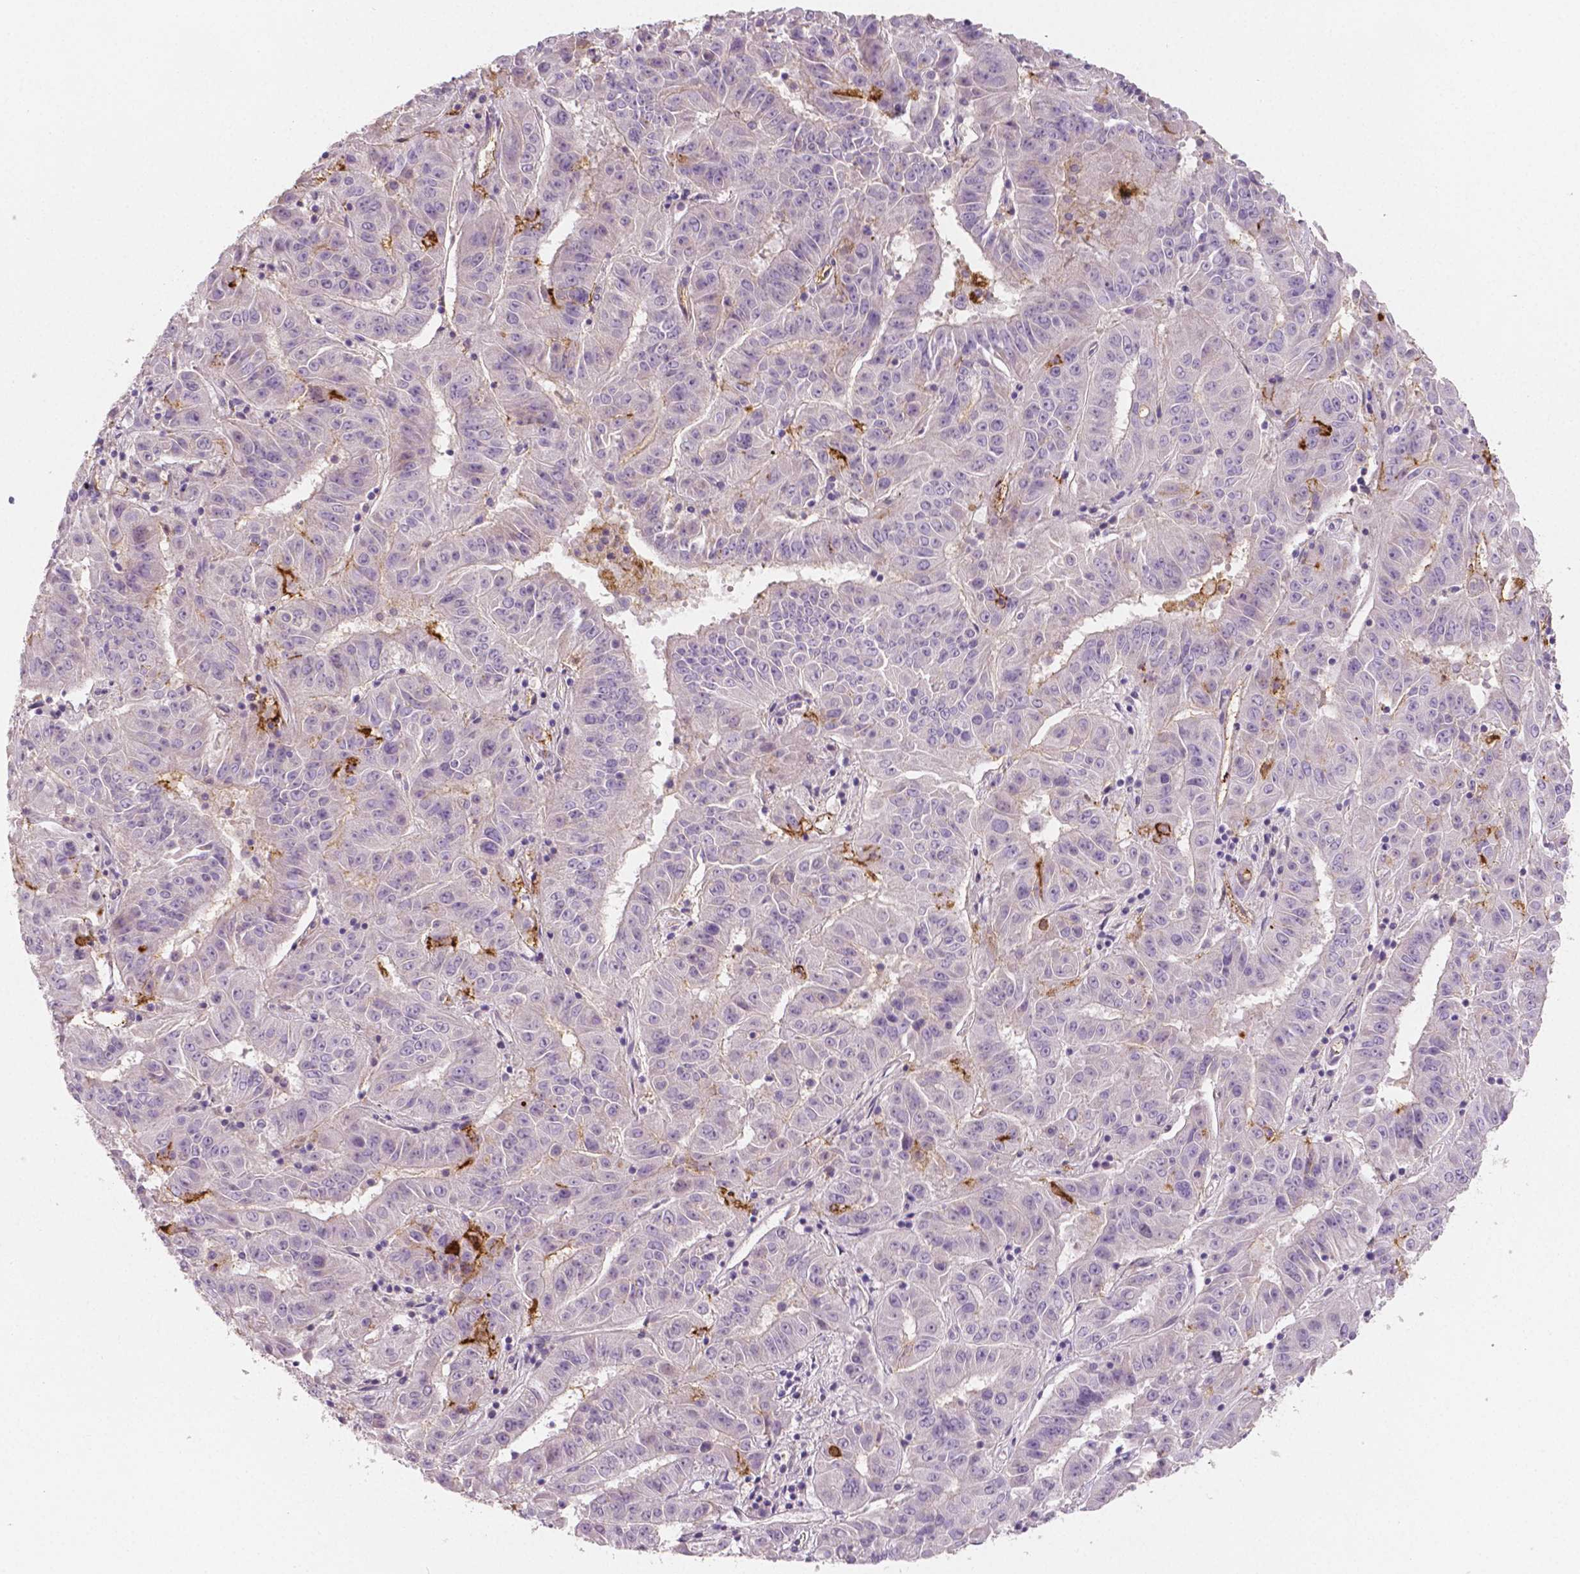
{"staining": {"intensity": "negative", "quantity": "none", "location": "none"}, "tissue": "pancreatic cancer", "cell_type": "Tumor cells", "image_type": "cancer", "snomed": [{"axis": "morphology", "description": "Adenocarcinoma, NOS"}, {"axis": "topography", "description": "Pancreas"}], "caption": "Immunohistochemistry micrograph of neoplastic tissue: adenocarcinoma (pancreatic) stained with DAB exhibits no significant protein expression in tumor cells.", "gene": "APOA4", "patient": {"sex": "male", "age": 63}}